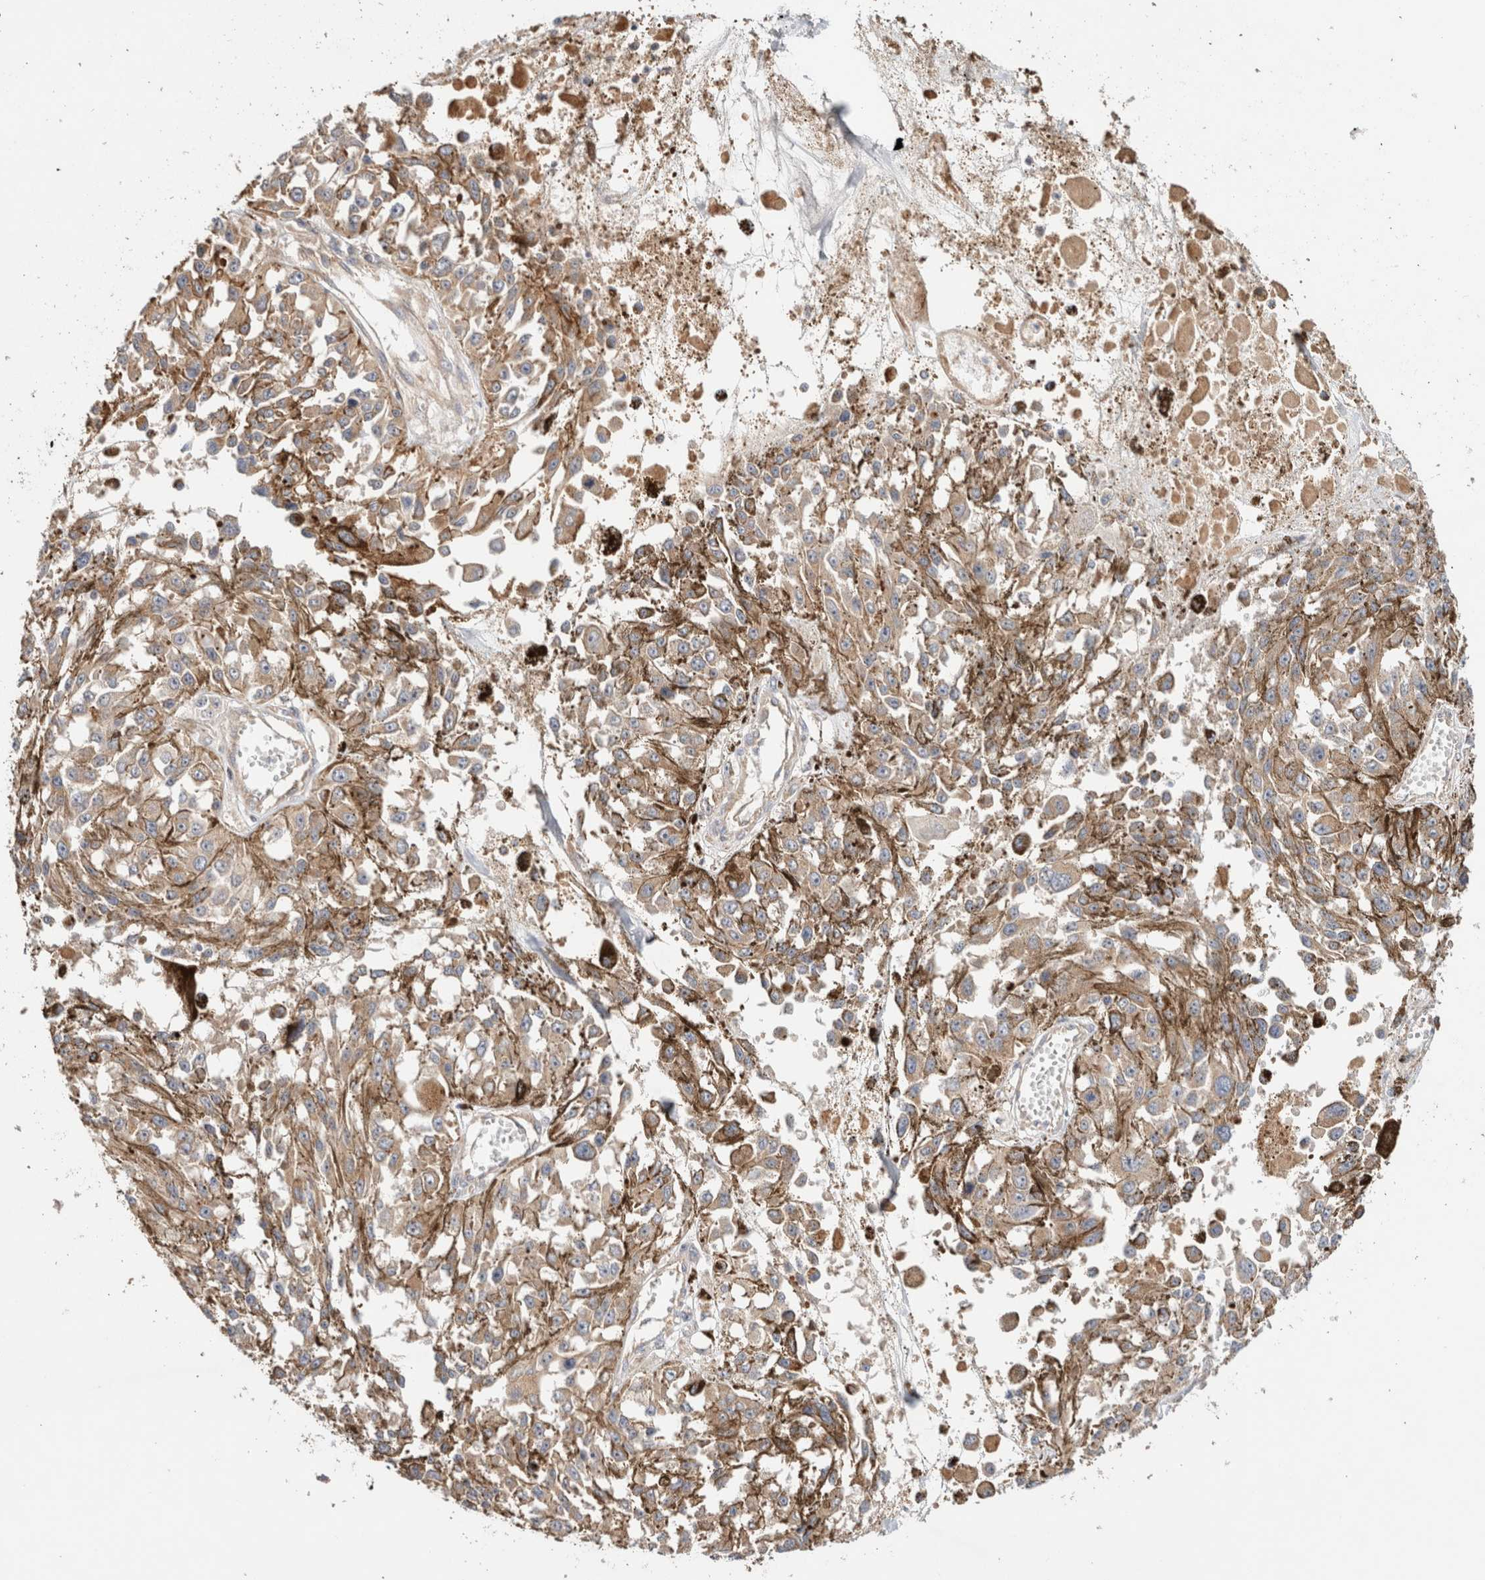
{"staining": {"intensity": "weak", "quantity": ">75%", "location": "cytoplasmic/membranous"}, "tissue": "melanoma", "cell_type": "Tumor cells", "image_type": "cancer", "snomed": [{"axis": "morphology", "description": "Malignant melanoma, Metastatic site"}, {"axis": "topography", "description": "Lymph node"}], "caption": "Weak cytoplasmic/membranous positivity for a protein is identified in approximately >75% of tumor cells of malignant melanoma (metastatic site) using immunohistochemistry (IHC).", "gene": "B3GNTL1", "patient": {"sex": "male", "age": 59}}